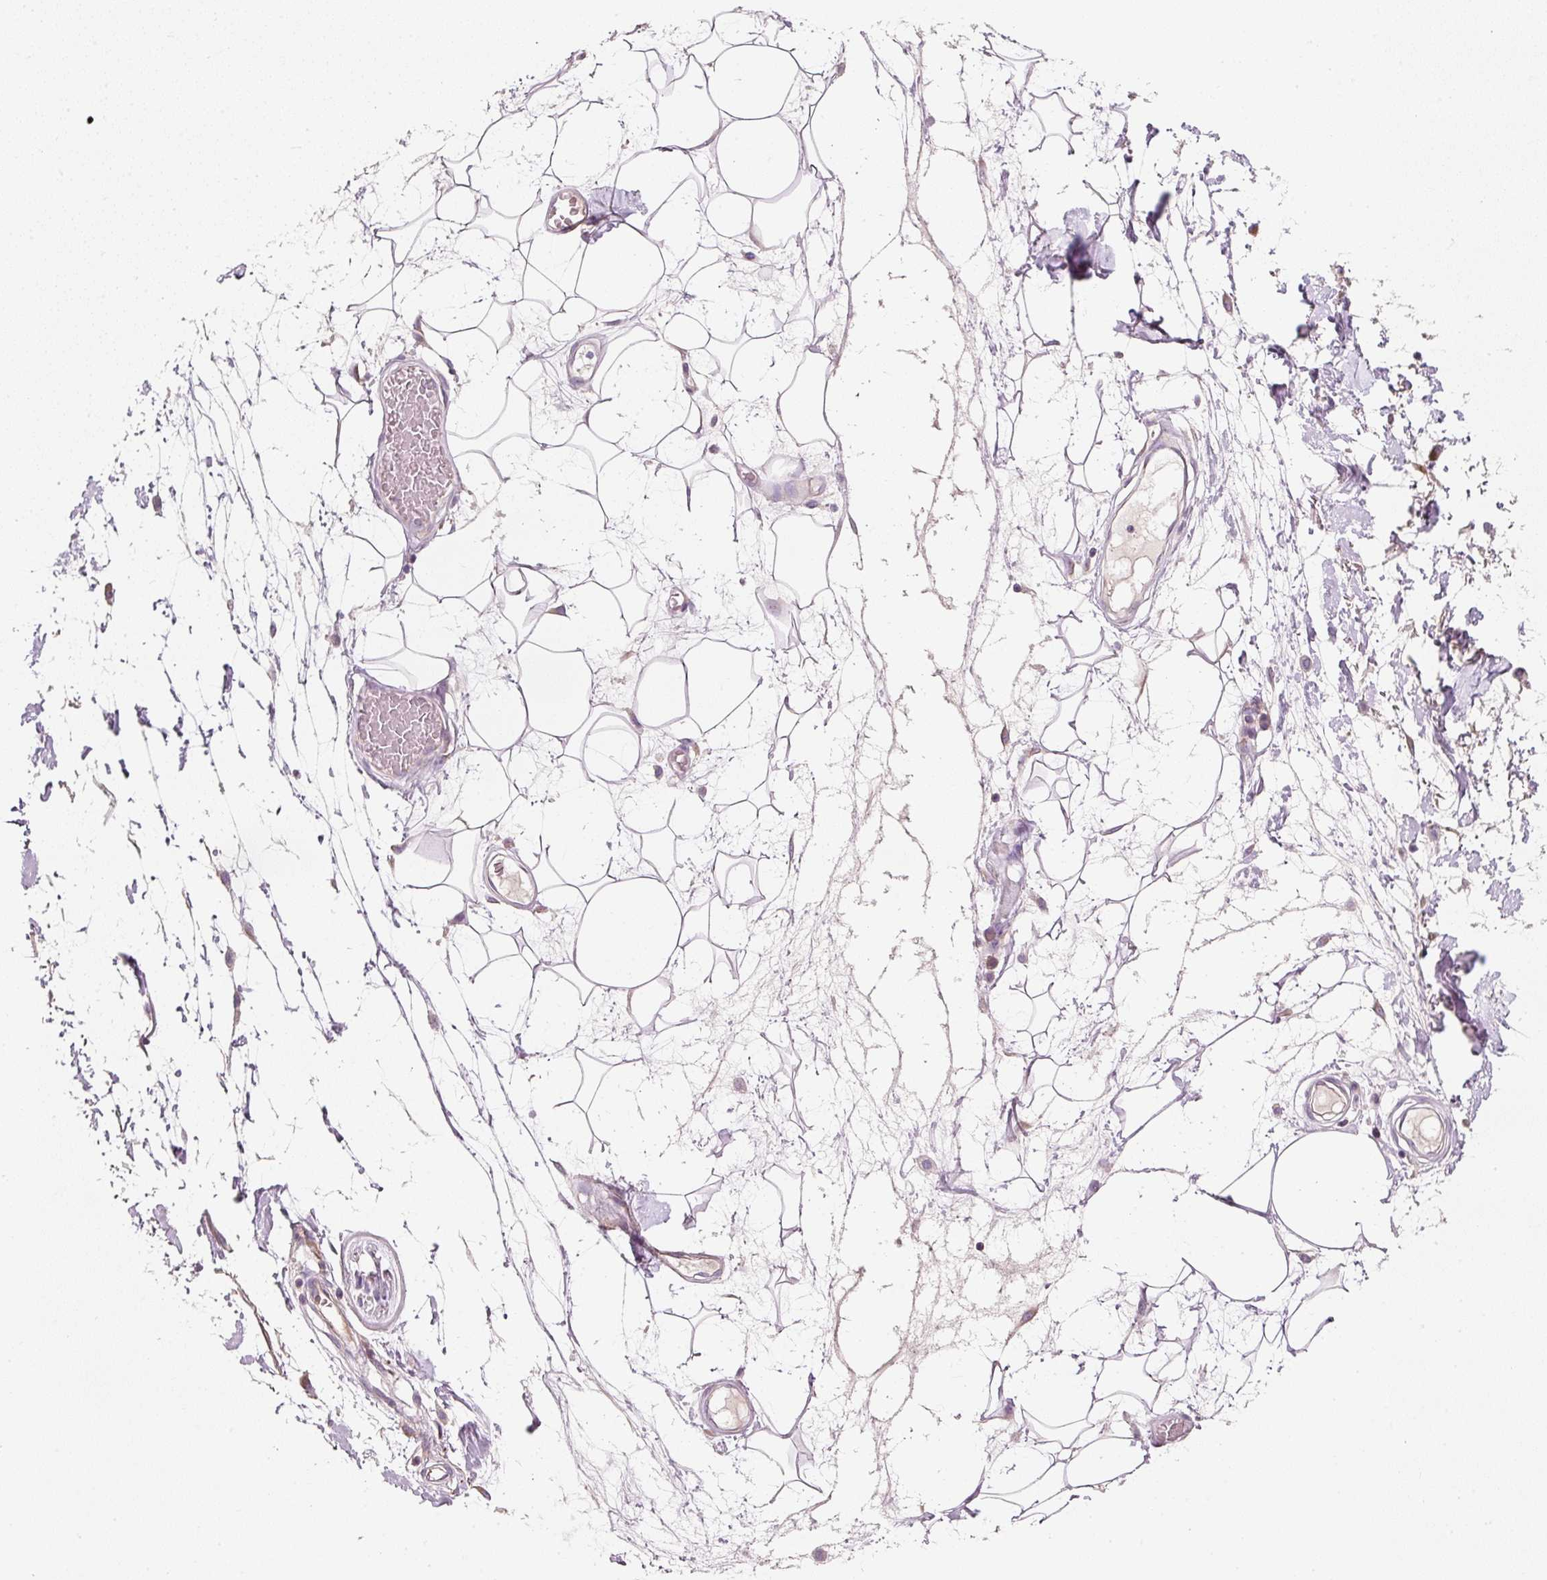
{"staining": {"intensity": "negative", "quantity": "none", "location": "none"}, "tissue": "adipose tissue", "cell_type": "Adipocytes", "image_type": "normal", "snomed": [{"axis": "morphology", "description": "Normal tissue, NOS"}, {"axis": "topography", "description": "Vulva"}, {"axis": "topography", "description": "Peripheral nerve tissue"}], "caption": "This is an IHC image of normal adipose tissue. There is no staining in adipocytes.", "gene": "RNF167", "patient": {"sex": "female", "age": 68}}